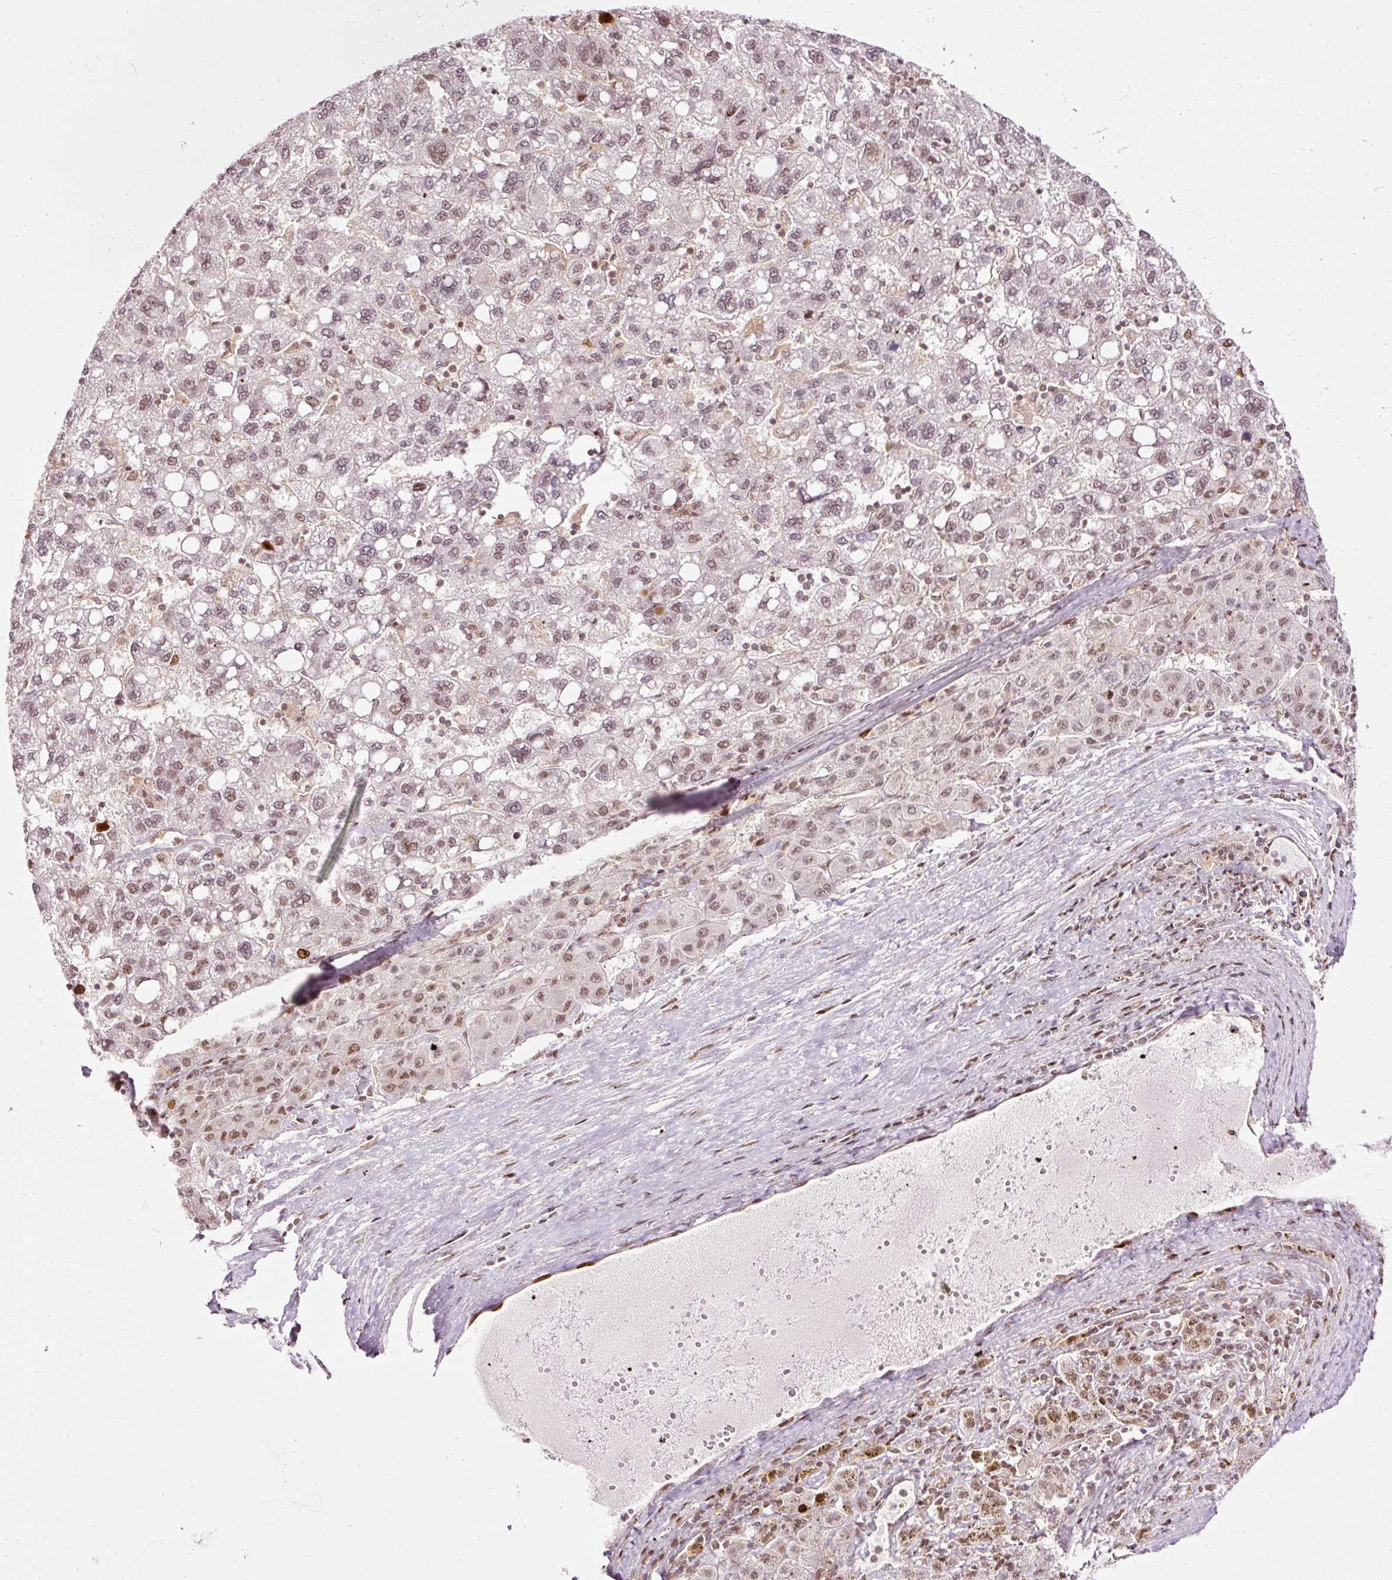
{"staining": {"intensity": "moderate", "quantity": ">75%", "location": "nuclear"}, "tissue": "liver cancer", "cell_type": "Tumor cells", "image_type": "cancer", "snomed": [{"axis": "morphology", "description": "Carcinoma, Hepatocellular, NOS"}, {"axis": "topography", "description": "Liver"}], "caption": "Protein expression analysis of human hepatocellular carcinoma (liver) reveals moderate nuclear expression in about >75% of tumor cells.", "gene": "ZNF778", "patient": {"sex": "female", "age": 82}}